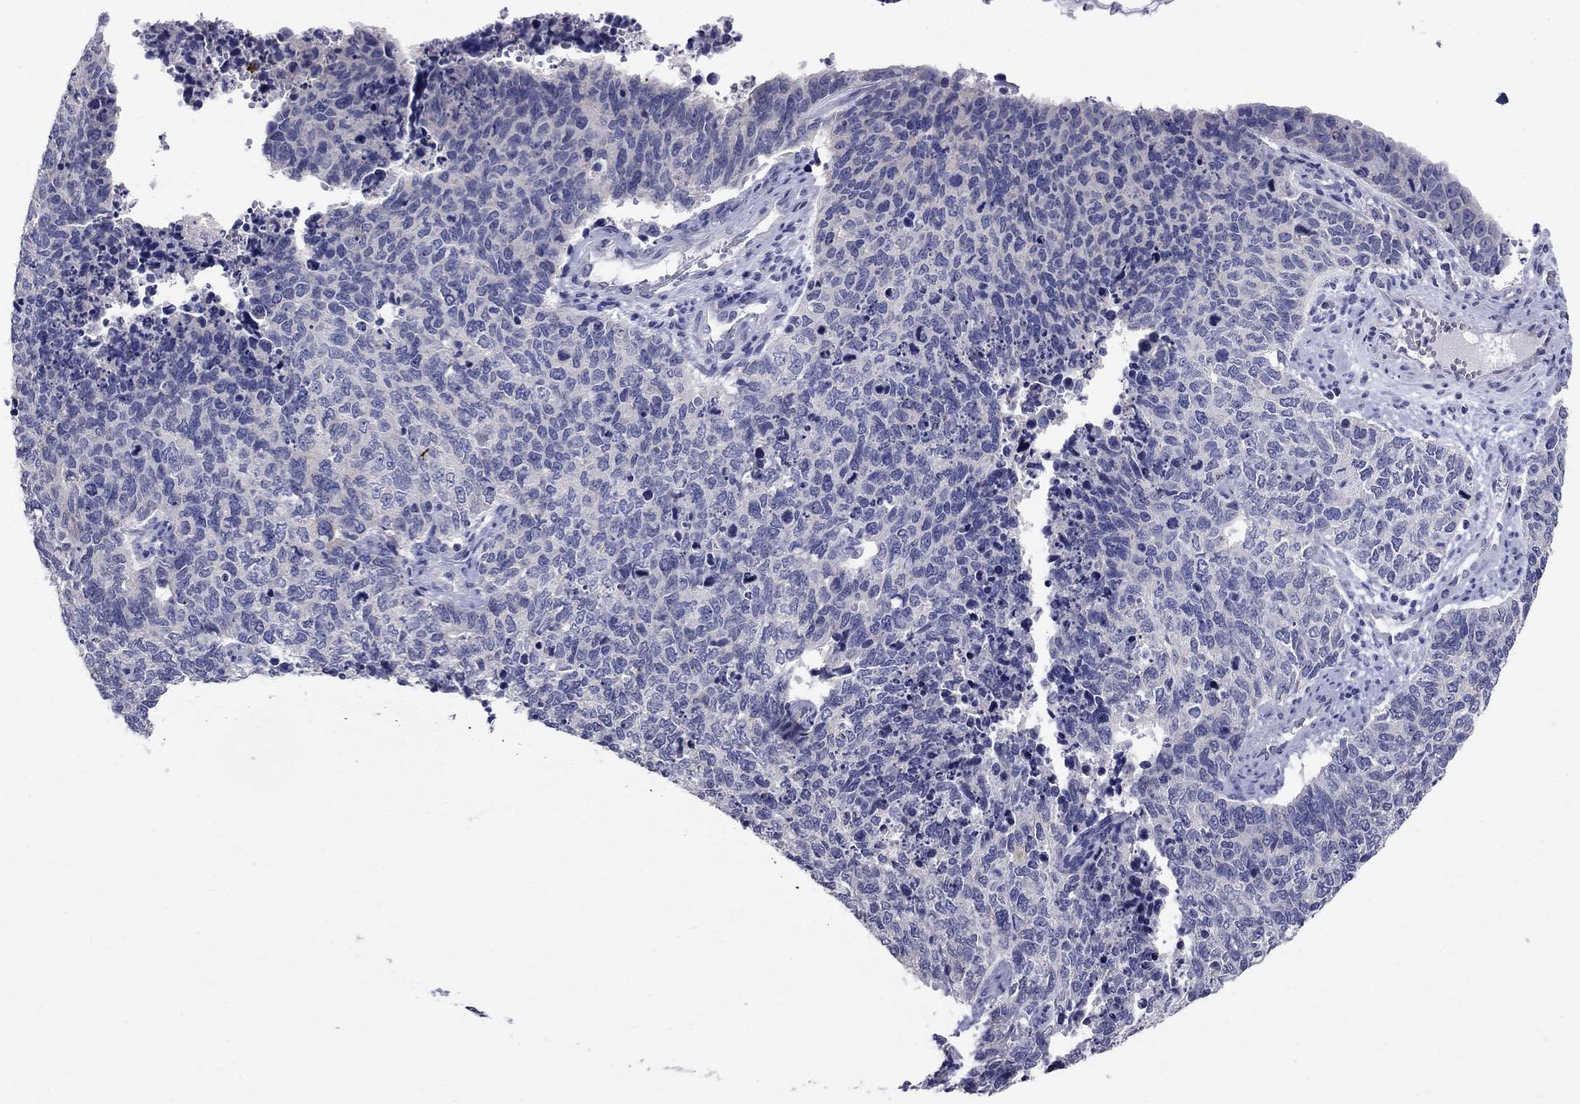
{"staining": {"intensity": "negative", "quantity": "none", "location": "none"}, "tissue": "cervical cancer", "cell_type": "Tumor cells", "image_type": "cancer", "snomed": [{"axis": "morphology", "description": "Squamous cell carcinoma, NOS"}, {"axis": "topography", "description": "Cervix"}], "caption": "Image shows no significant protein positivity in tumor cells of squamous cell carcinoma (cervical).", "gene": "TP53TG5", "patient": {"sex": "female", "age": 63}}